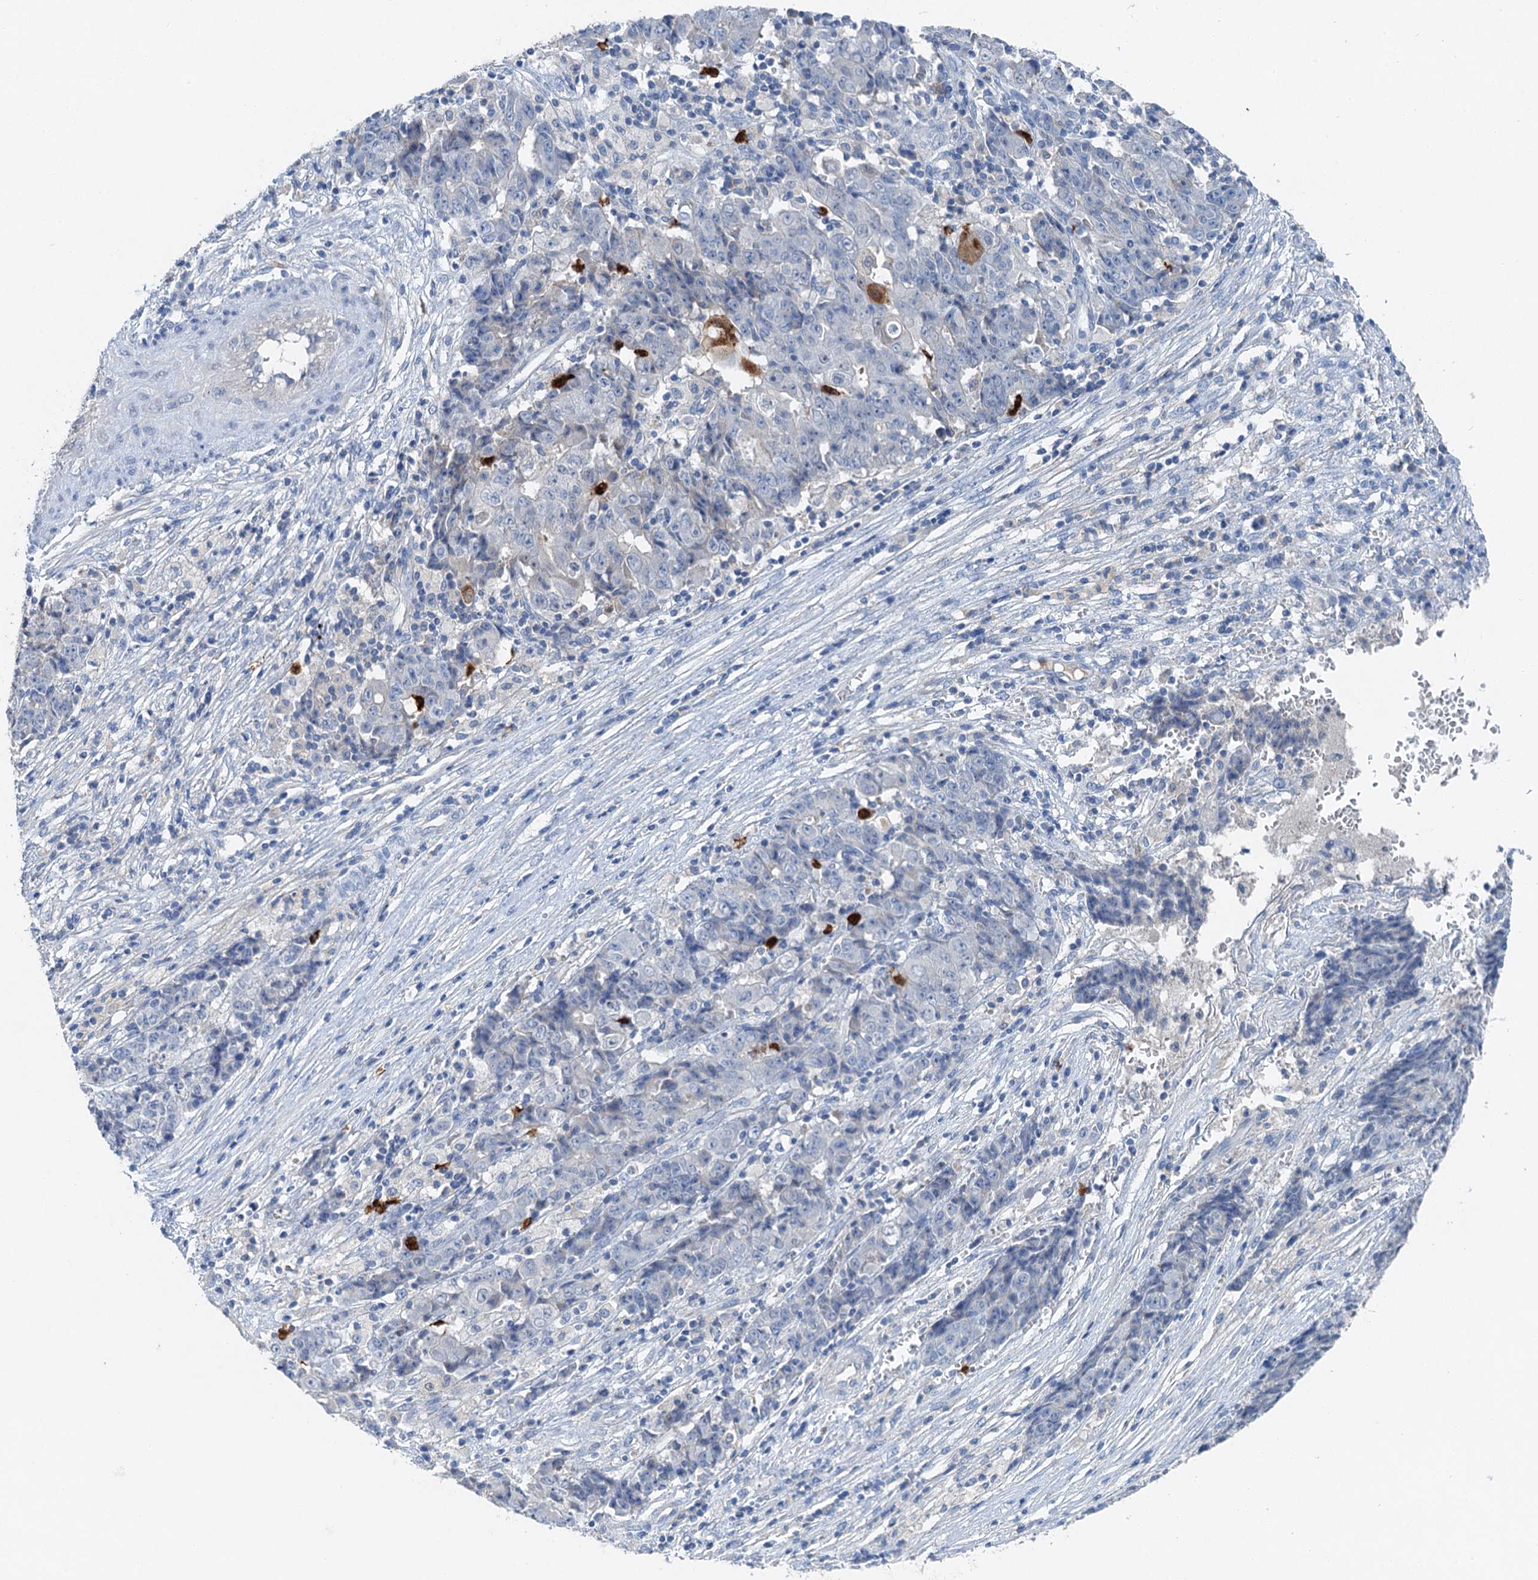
{"staining": {"intensity": "negative", "quantity": "none", "location": "none"}, "tissue": "ovarian cancer", "cell_type": "Tumor cells", "image_type": "cancer", "snomed": [{"axis": "morphology", "description": "Carcinoma, endometroid"}, {"axis": "topography", "description": "Ovary"}], "caption": "Protein analysis of endometroid carcinoma (ovarian) exhibits no significant positivity in tumor cells. Nuclei are stained in blue.", "gene": "OTOA", "patient": {"sex": "female", "age": 42}}